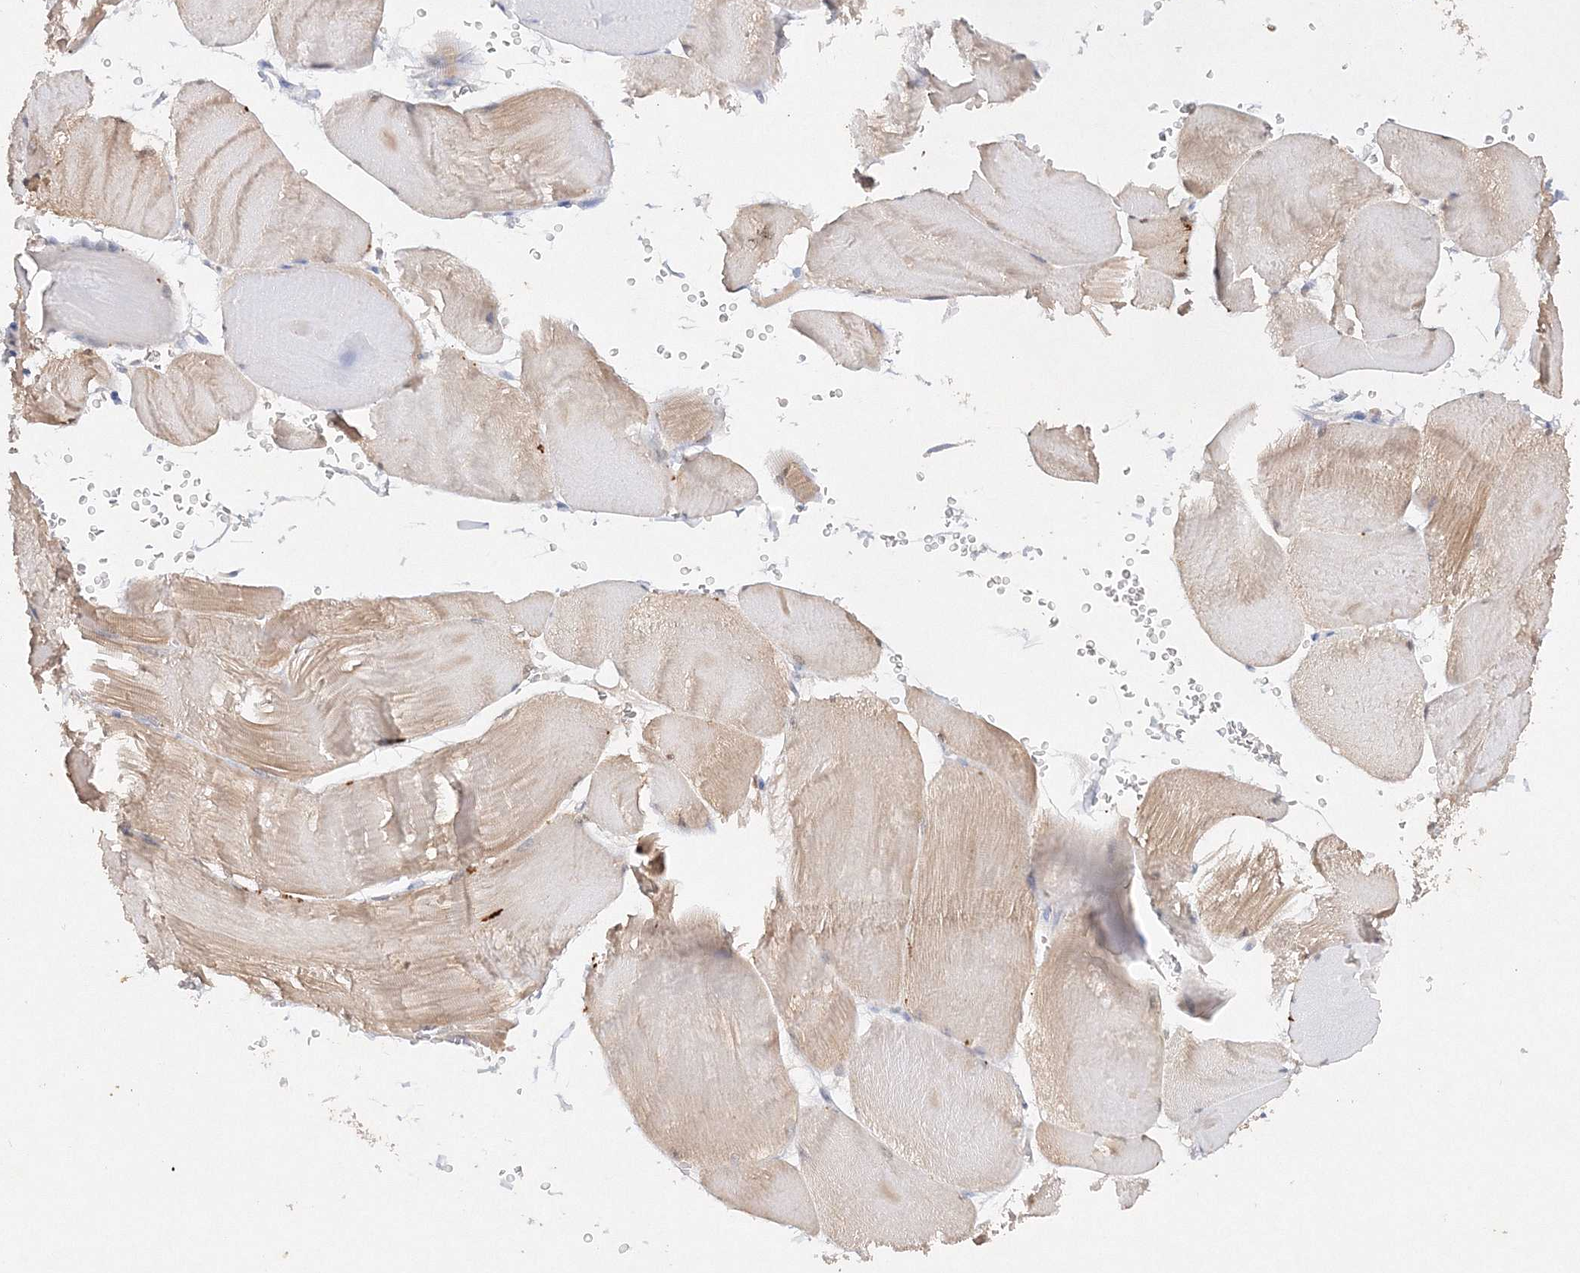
{"staining": {"intensity": "weak", "quantity": "<25%", "location": "cytoplasmic/membranous"}, "tissue": "skeletal muscle", "cell_type": "Myocytes", "image_type": "normal", "snomed": [{"axis": "morphology", "description": "Normal tissue, NOS"}, {"axis": "morphology", "description": "Basal cell carcinoma"}, {"axis": "topography", "description": "Skeletal muscle"}], "caption": "The photomicrograph displays no significant expression in myocytes of skeletal muscle. Brightfield microscopy of immunohistochemistry (IHC) stained with DAB (3,3'-diaminobenzidine) (brown) and hematoxylin (blue), captured at high magnification.", "gene": "GLS", "patient": {"sex": "female", "age": 64}}